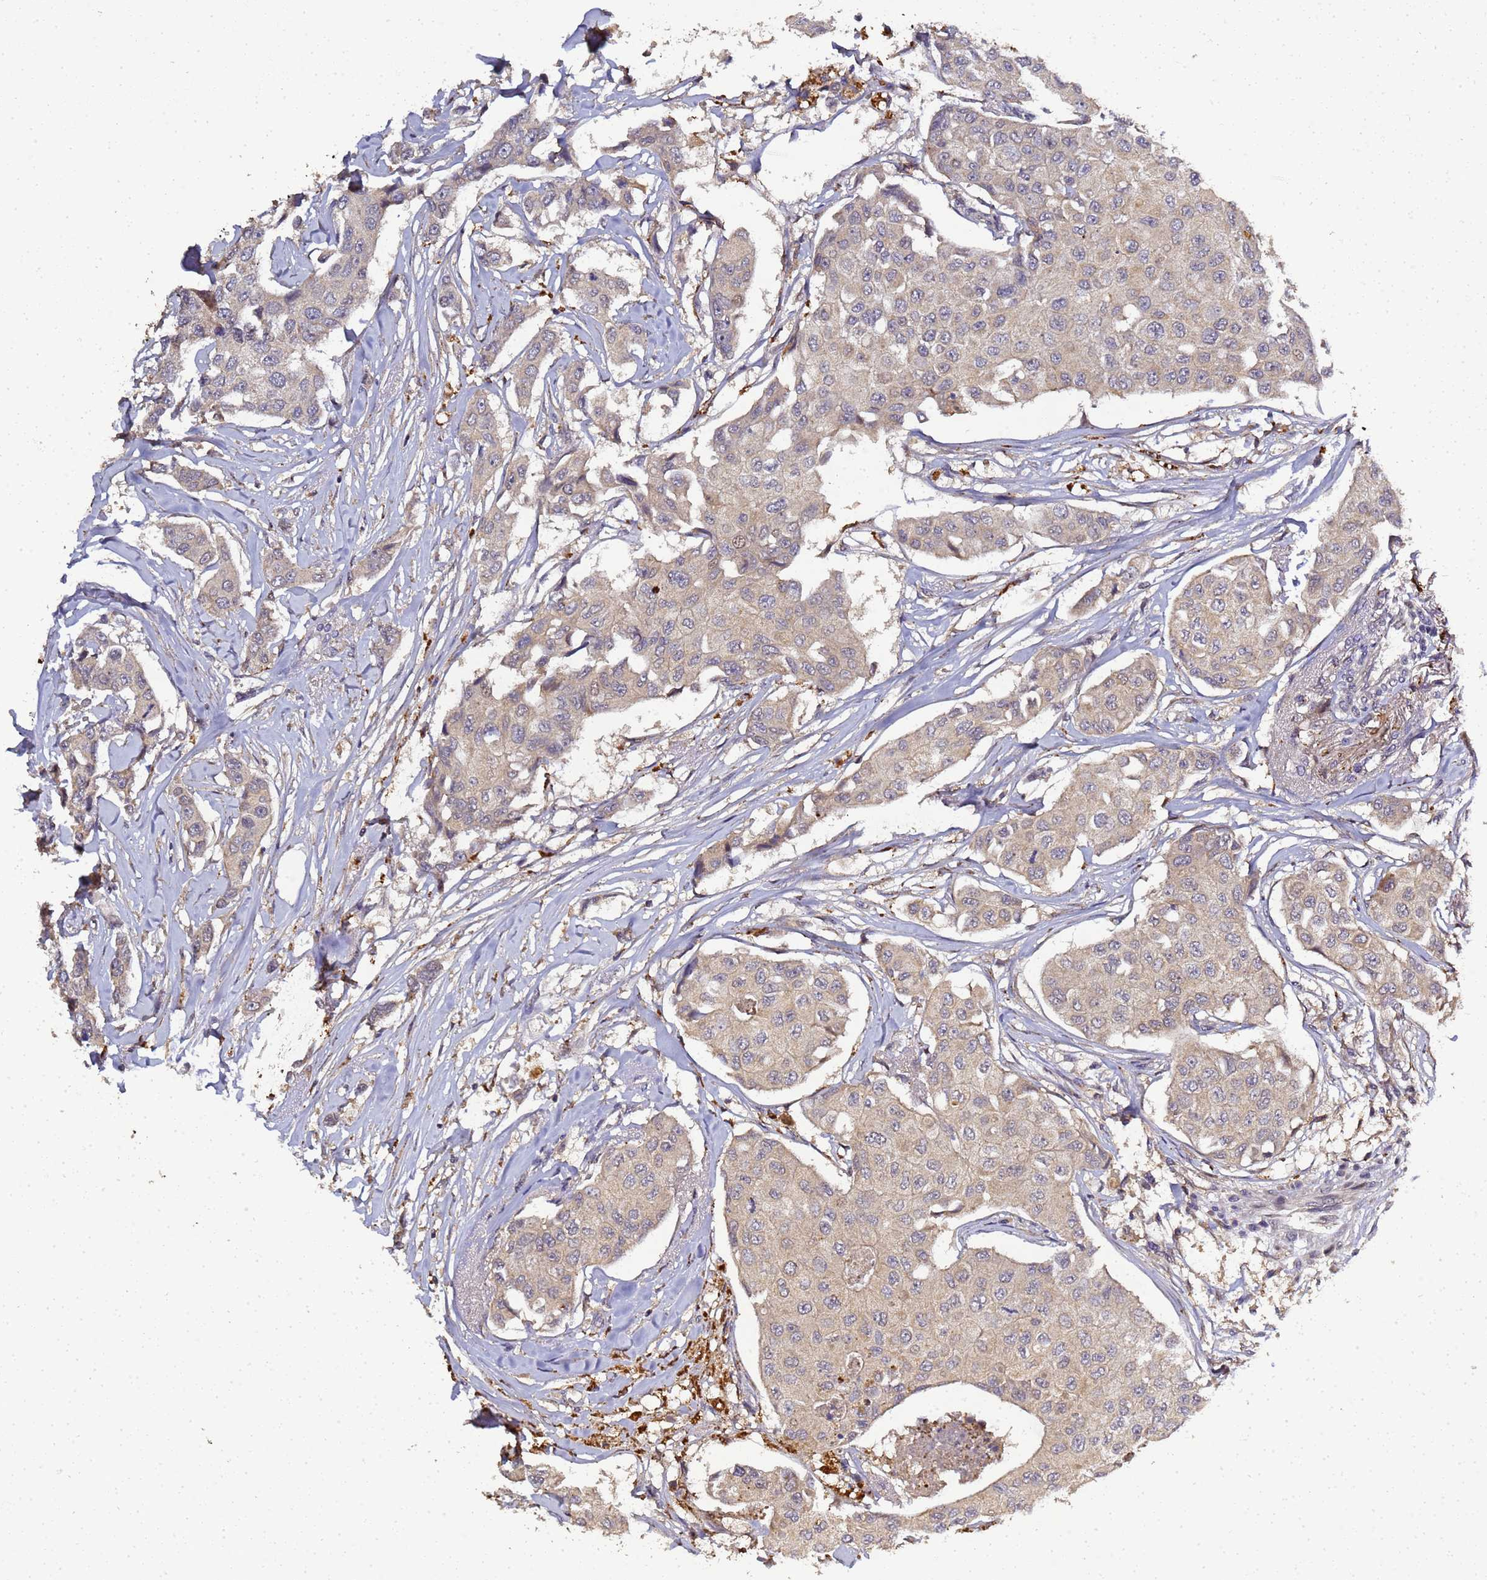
{"staining": {"intensity": "weak", "quantity": ">75%", "location": "cytoplasmic/membranous"}, "tissue": "breast cancer", "cell_type": "Tumor cells", "image_type": "cancer", "snomed": [{"axis": "morphology", "description": "Duct carcinoma"}, {"axis": "topography", "description": "Breast"}], "caption": "Breast infiltrating ductal carcinoma stained with a protein marker exhibits weak staining in tumor cells.", "gene": "LGI4", "patient": {"sex": "female", "age": 80}}